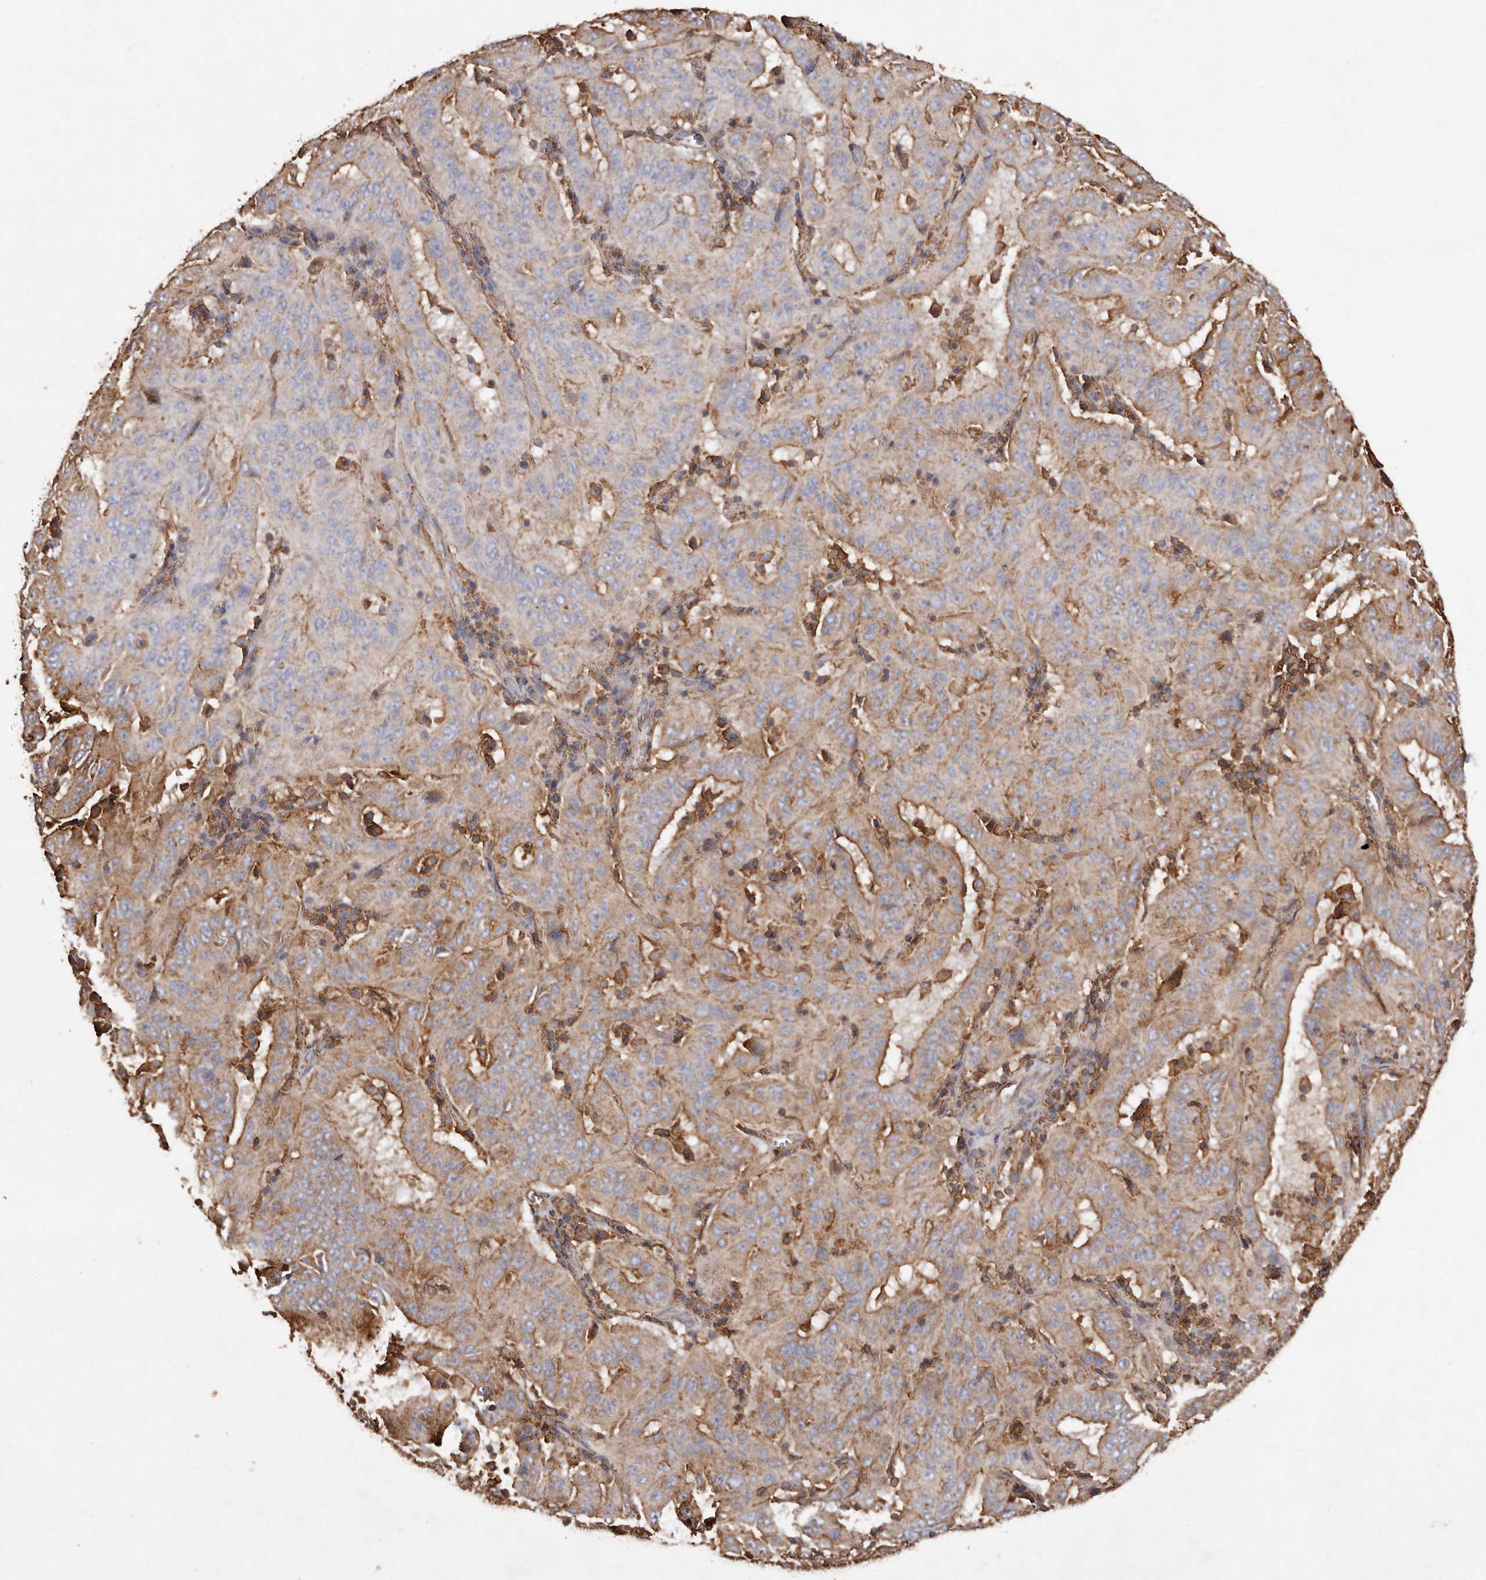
{"staining": {"intensity": "moderate", "quantity": "25%-75%", "location": "cytoplasmic/membranous"}, "tissue": "pancreatic cancer", "cell_type": "Tumor cells", "image_type": "cancer", "snomed": [{"axis": "morphology", "description": "Adenocarcinoma, NOS"}, {"axis": "topography", "description": "Pancreas"}], "caption": "A high-resolution histopathology image shows immunohistochemistry staining of pancreatic cancer, which reveals moderate cytoplasmic/membranous staining in about 25%-75% of tumor cells.", "gene": "COQ8B", "patient": {"sex": "male", "age": 63}}